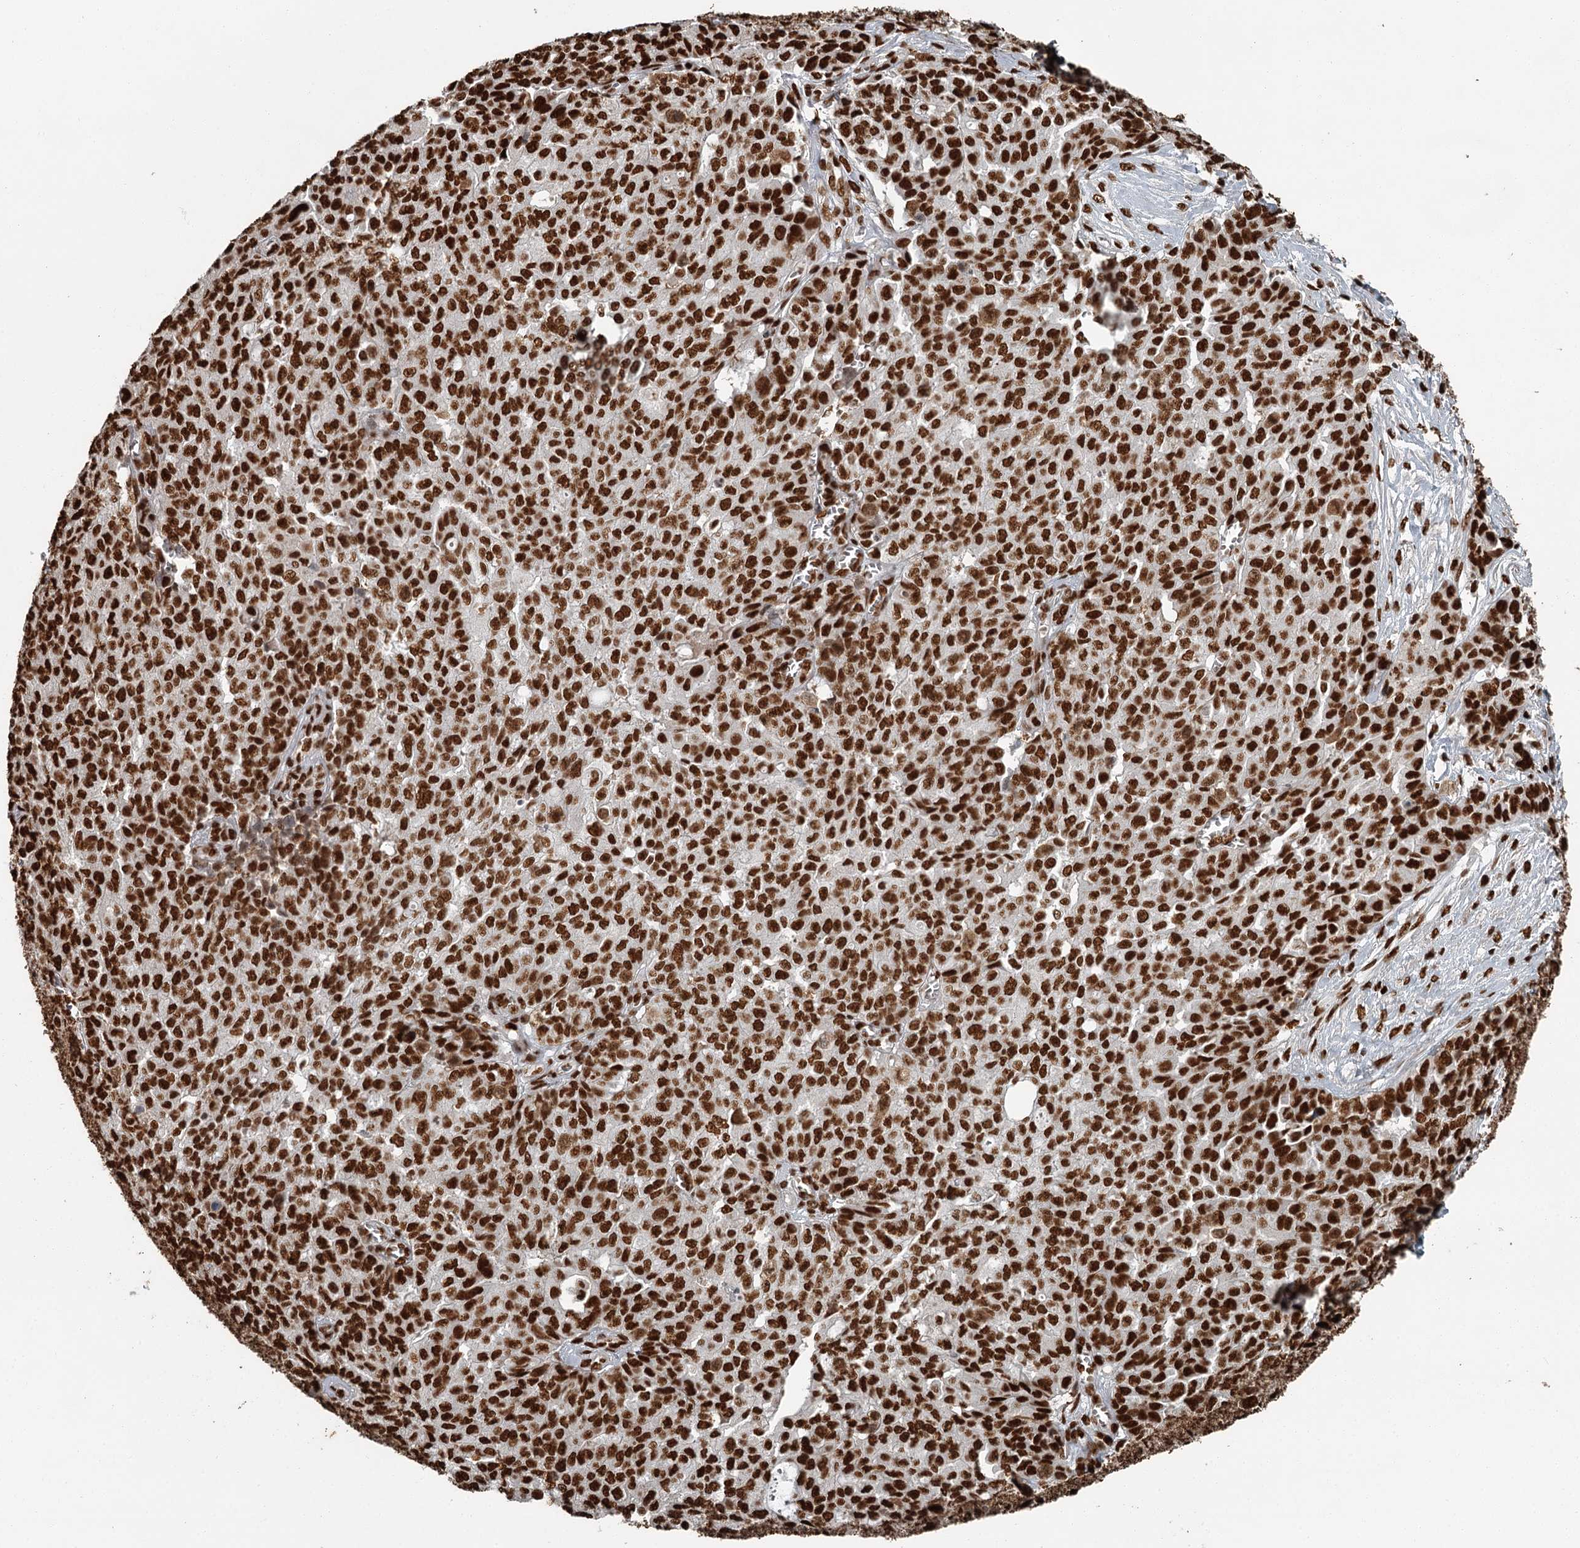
{"staining": {"intensity": "strong", "quantity": ">75%", "location": "nuclear"}, "tissue": "ovarian cancer", "cell_type": "Tumor cells", "image_type": "cancer", "snomed": [{"axis": "morphology", "description": "Cystadenocarcinoma, serous, NOS"}, {"axis": "topography", "description": "Soft tissue"}, {"axis": "topography", "description": "Ovary"}], "caption": "A histopathology image showing strong nuclear expression in approximately >75% of tumor cells in ovarian cancer, as visualized by brown immunohistochemical staining.", "gene": "RBBP7", "patient": {"sex": "female", "age": 57}}